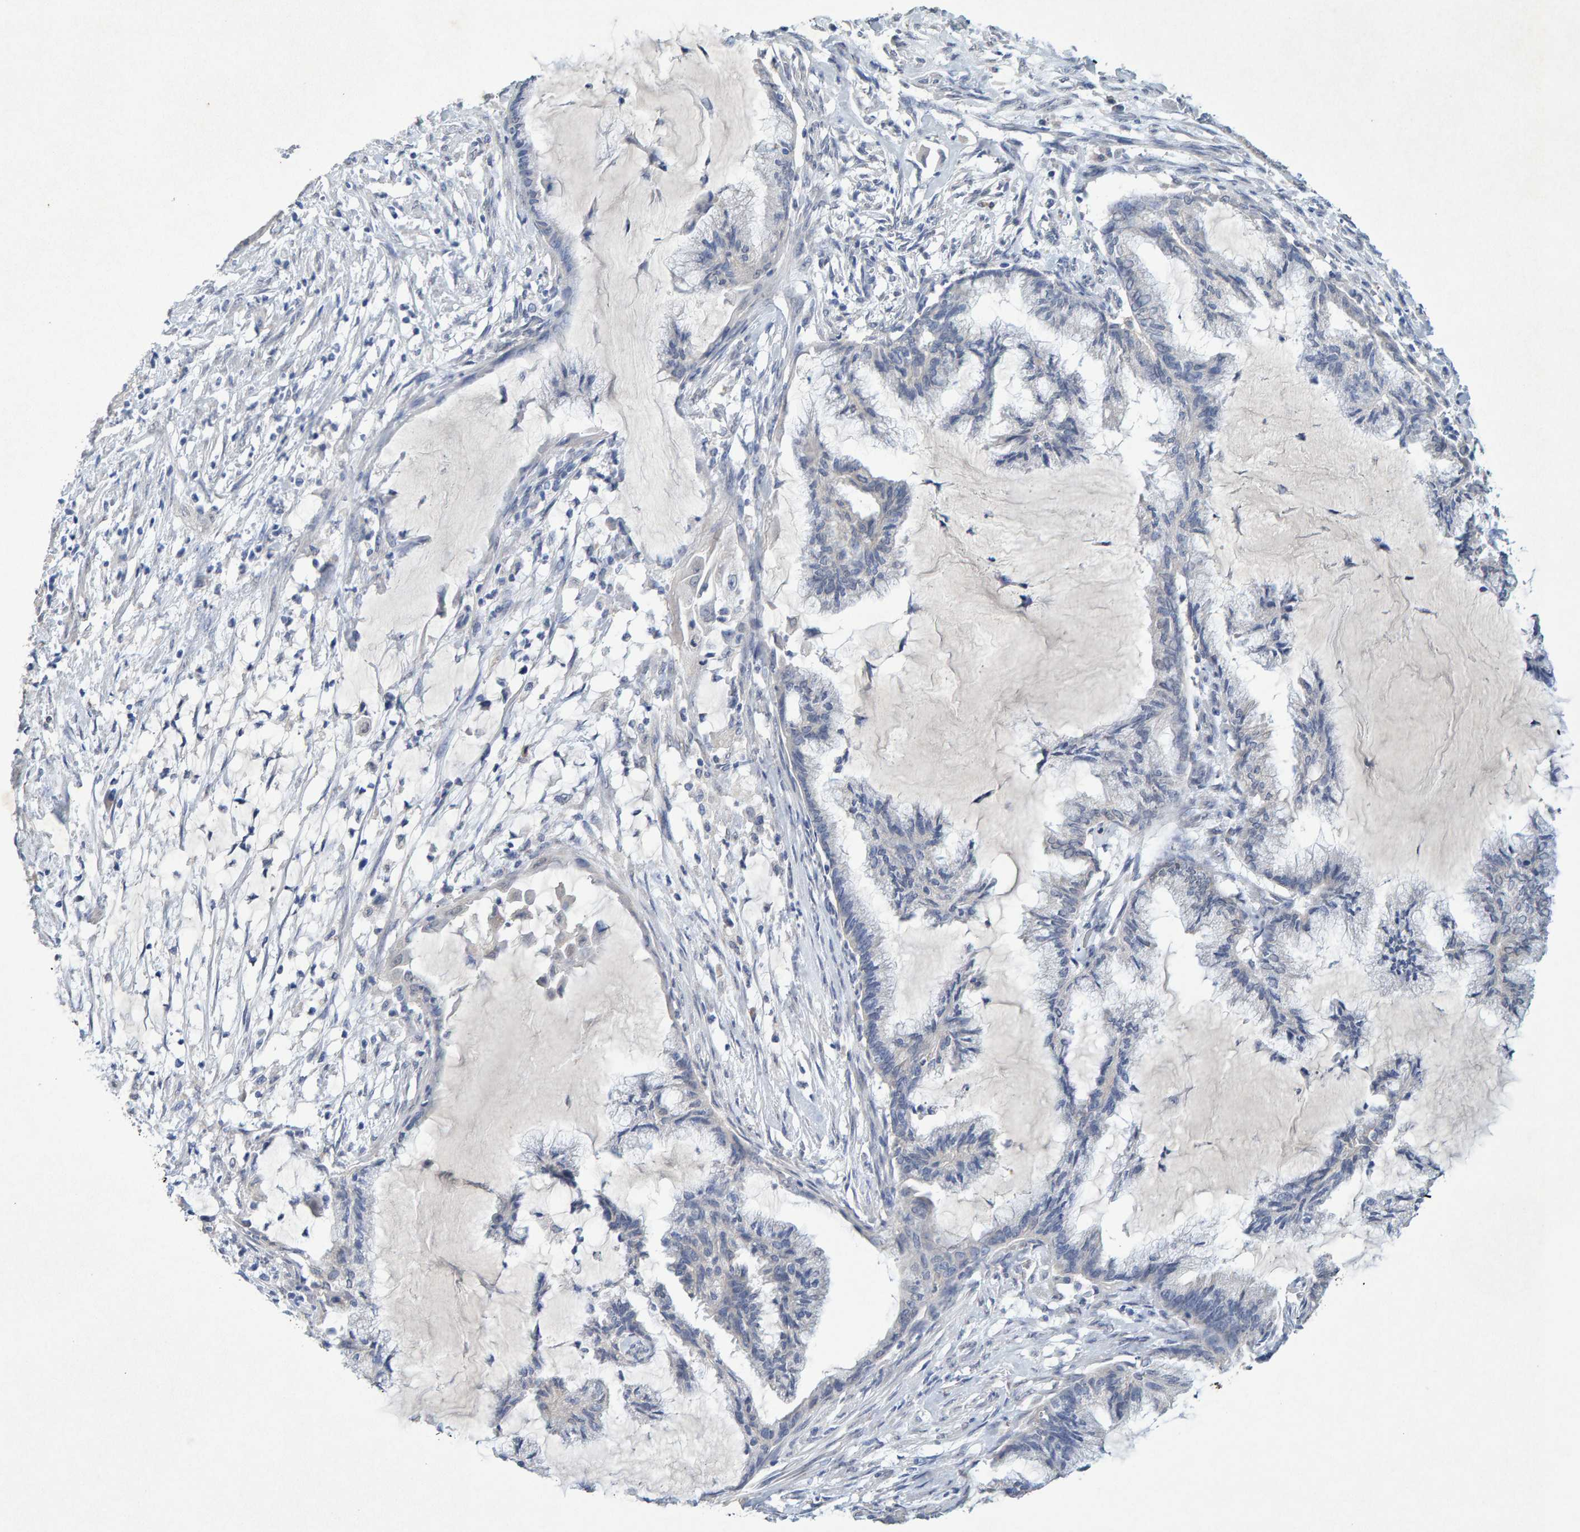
{"staining": {"intensity": "negative", "quantity": "none", "location": "none"}, "tissue": "endometrial cancer", "cell_type": "Tumor cells", "image_type": "cancer", "snomed": [{"axis": "morphology", "description": "Adenocarcinoma, NOS"}, {"axis": "topography", "description": "Endometrium"}], "caption": "The IHC photomicrograph has no significant staining in tumor cells of endometrial cancer tissue.", "gene": "CTH", "patient": {"sex": "female", "age": 86}}